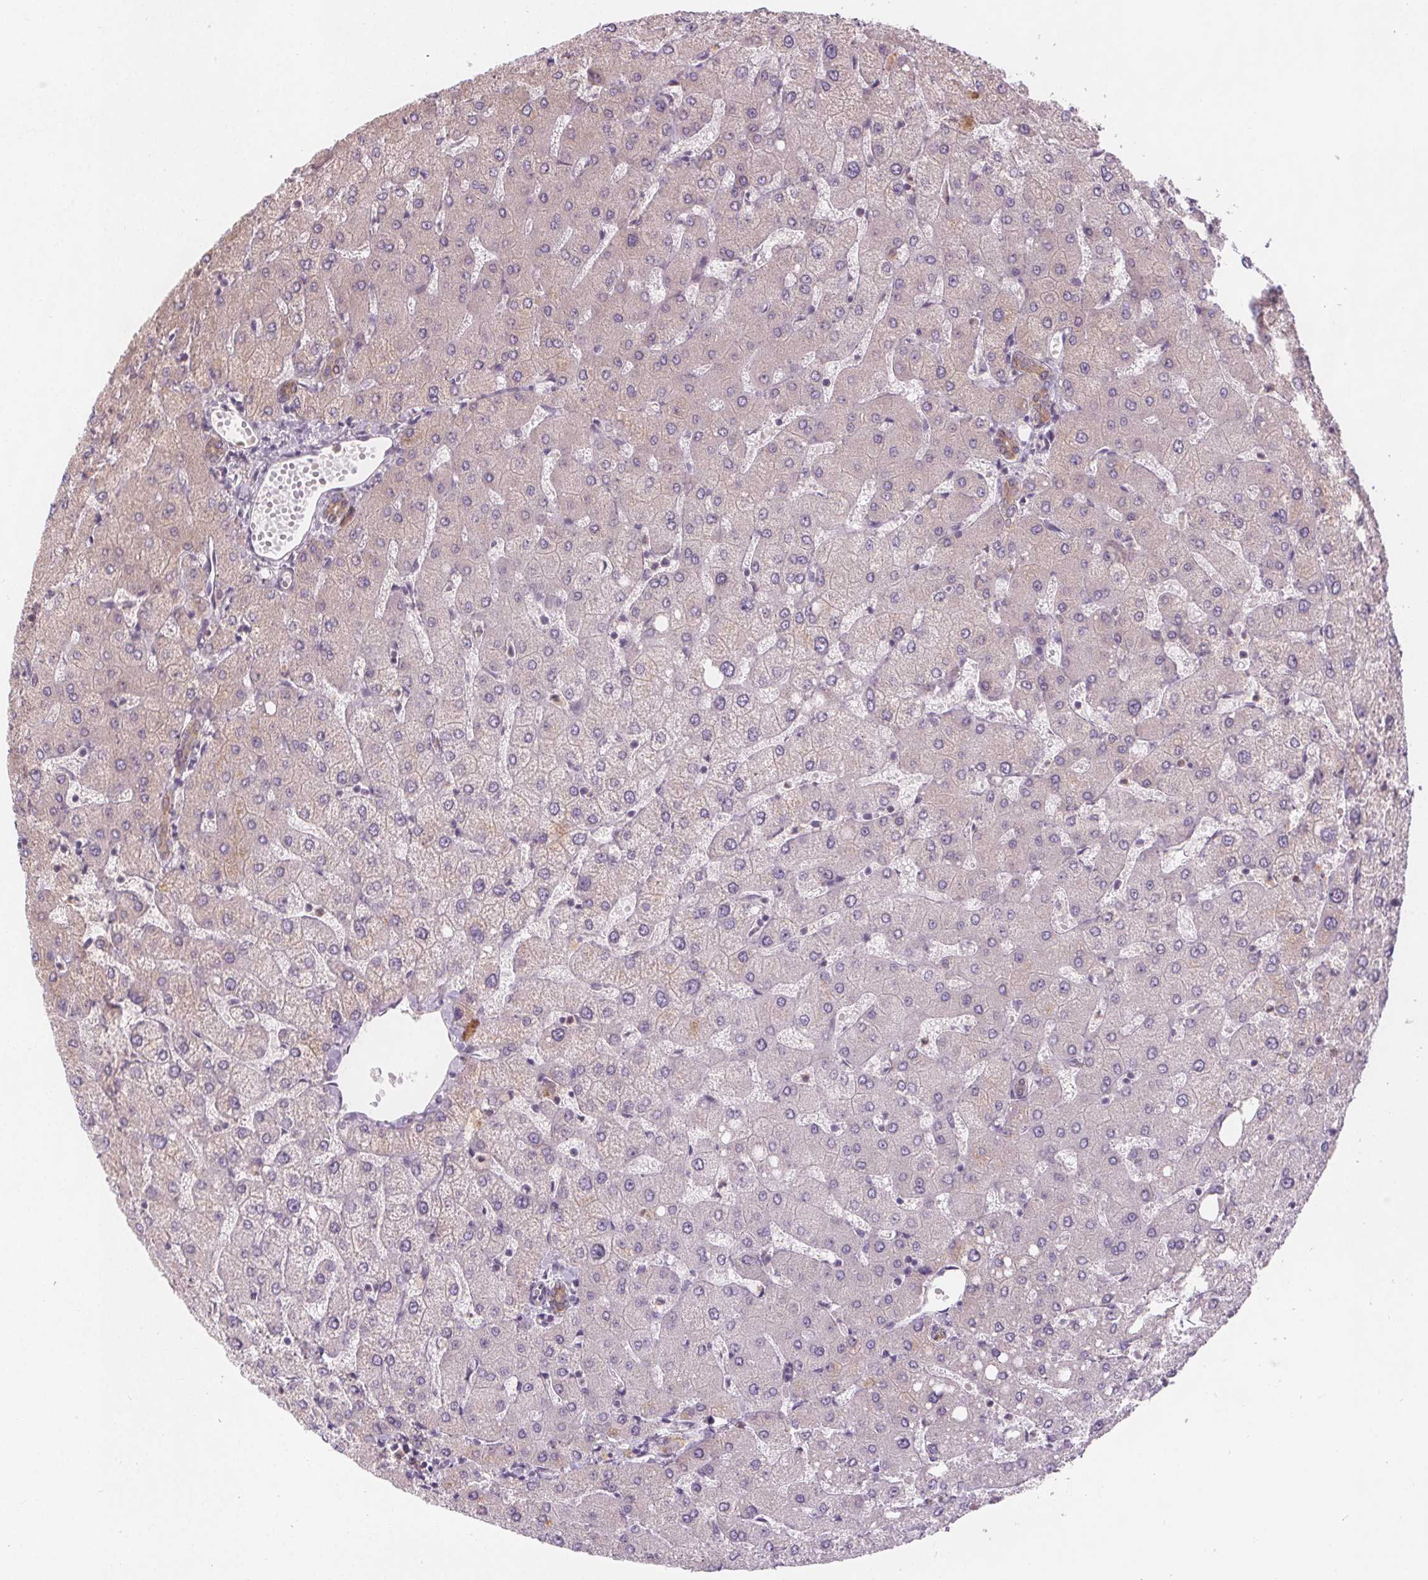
{"staining": {"intensity": "weak", "quantity": "25%-75%", "location": "cytoplasmic/membranous"}, "tissue": "liver", "cell_type": "Cholangiocytes", "image_type": "normal", "snomed": [{"axis": "morphology", "description": "Normal tissue, NOS"}, {"axis": "topography", "description": "Liver"}], "caption": "Immunohistochemistry of benign human liver shows low levels of weak cytoplasmic/membranous expression in approximately 25%-75% of cholangiocytes.", "gene": "TMEM80", "patient": {"sex": "female", "age": 54}}